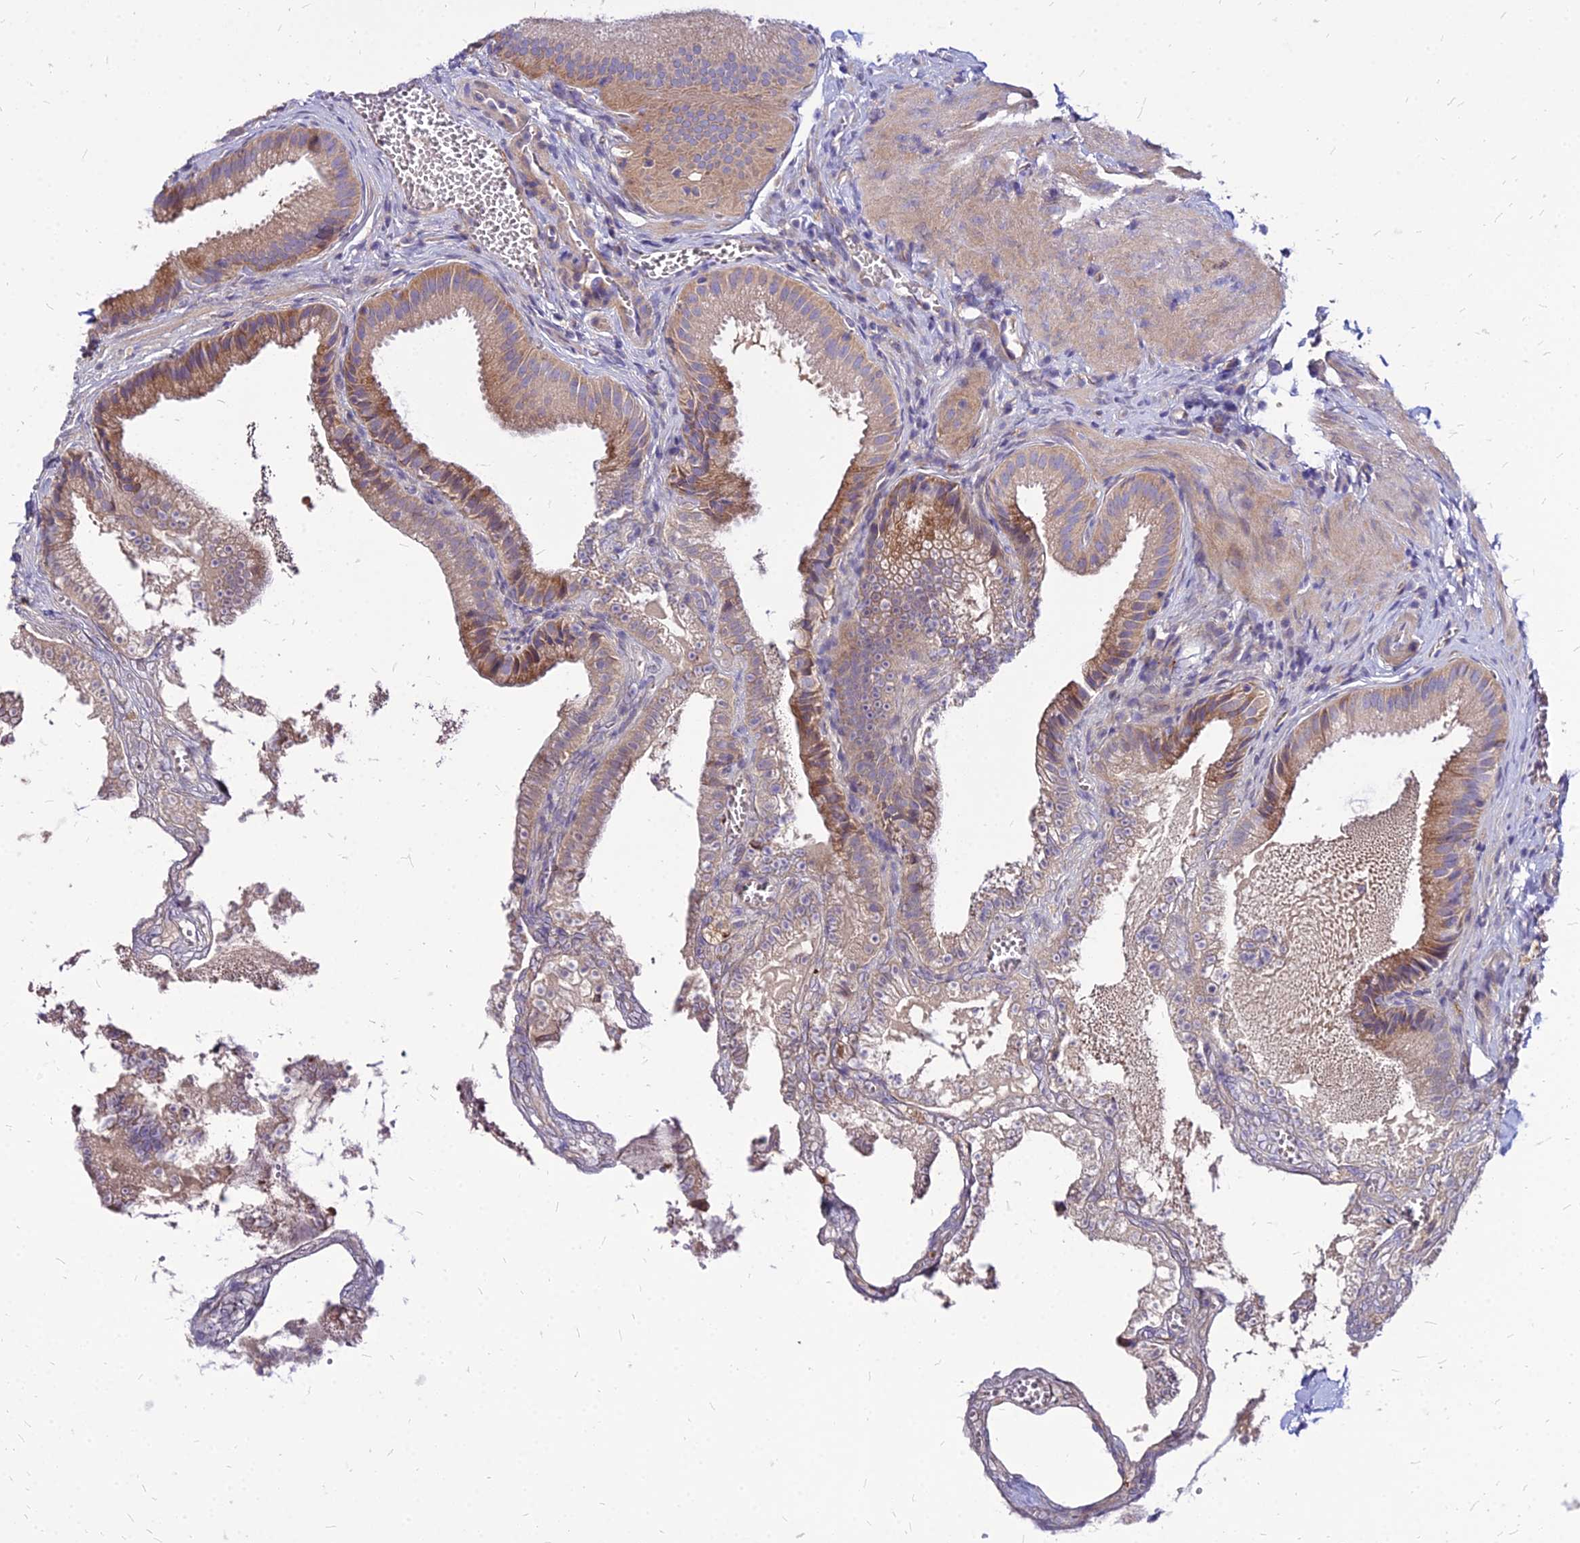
{"staining": {"intensity": "moderate", "quantity": ">75%", "location": "cytoplasmic/membranous"}, "tissue": "gallbladder", "cell_type": "Glandular cells", "image_type": "normal", "snomed": [{"axis": "morphology", "description": "Normal tissue, NOS"}, {"axis": "topography", "description": "Gallbladder"}], "caption": "Normal gallbladder displays moderate cytoplasmic/membranous staining in about >75% of glandular cells, visualized by immunohistochemistry.", "gene": "COMMD10", "patient": {"sex": "male", "age": 38}}